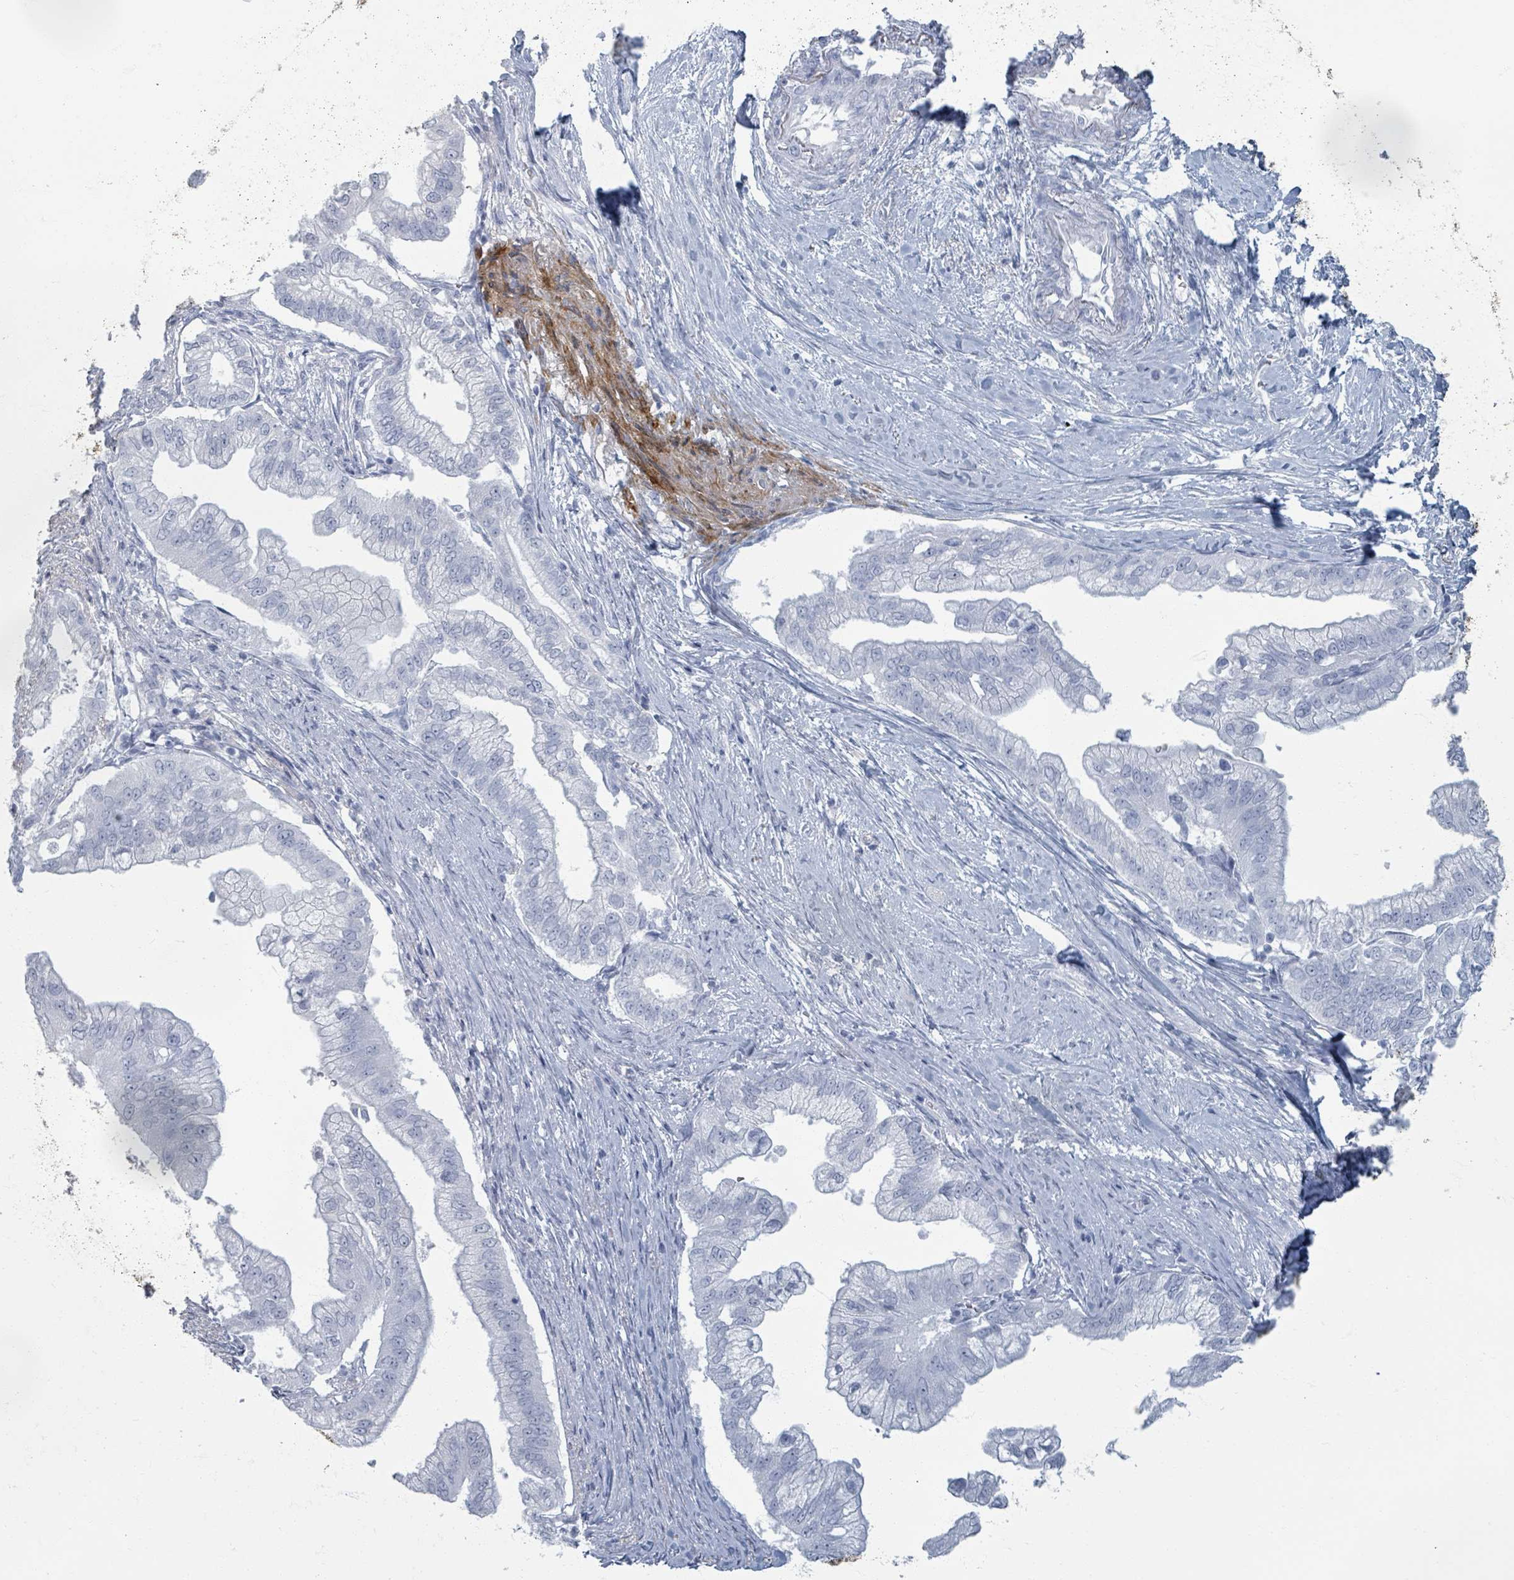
{"staining": {"intensity": "negative", "quantity": "none", "location": "none"}, "tissue": "pancreatic cancer", "cell_type": "Tumor cells", "image_type": "cancer", "snomed": [{"axis": "morphology", "description": "Adenocarcinoma, NOS"}, {"axis": "topography", "description": "Pancreas"}], "caption": "Tumor cells show no significant protein expression in pancreatic adenocarcinoma.", "gene": "TAS2R1", "patient": {"sex": "male", "age": 70}}